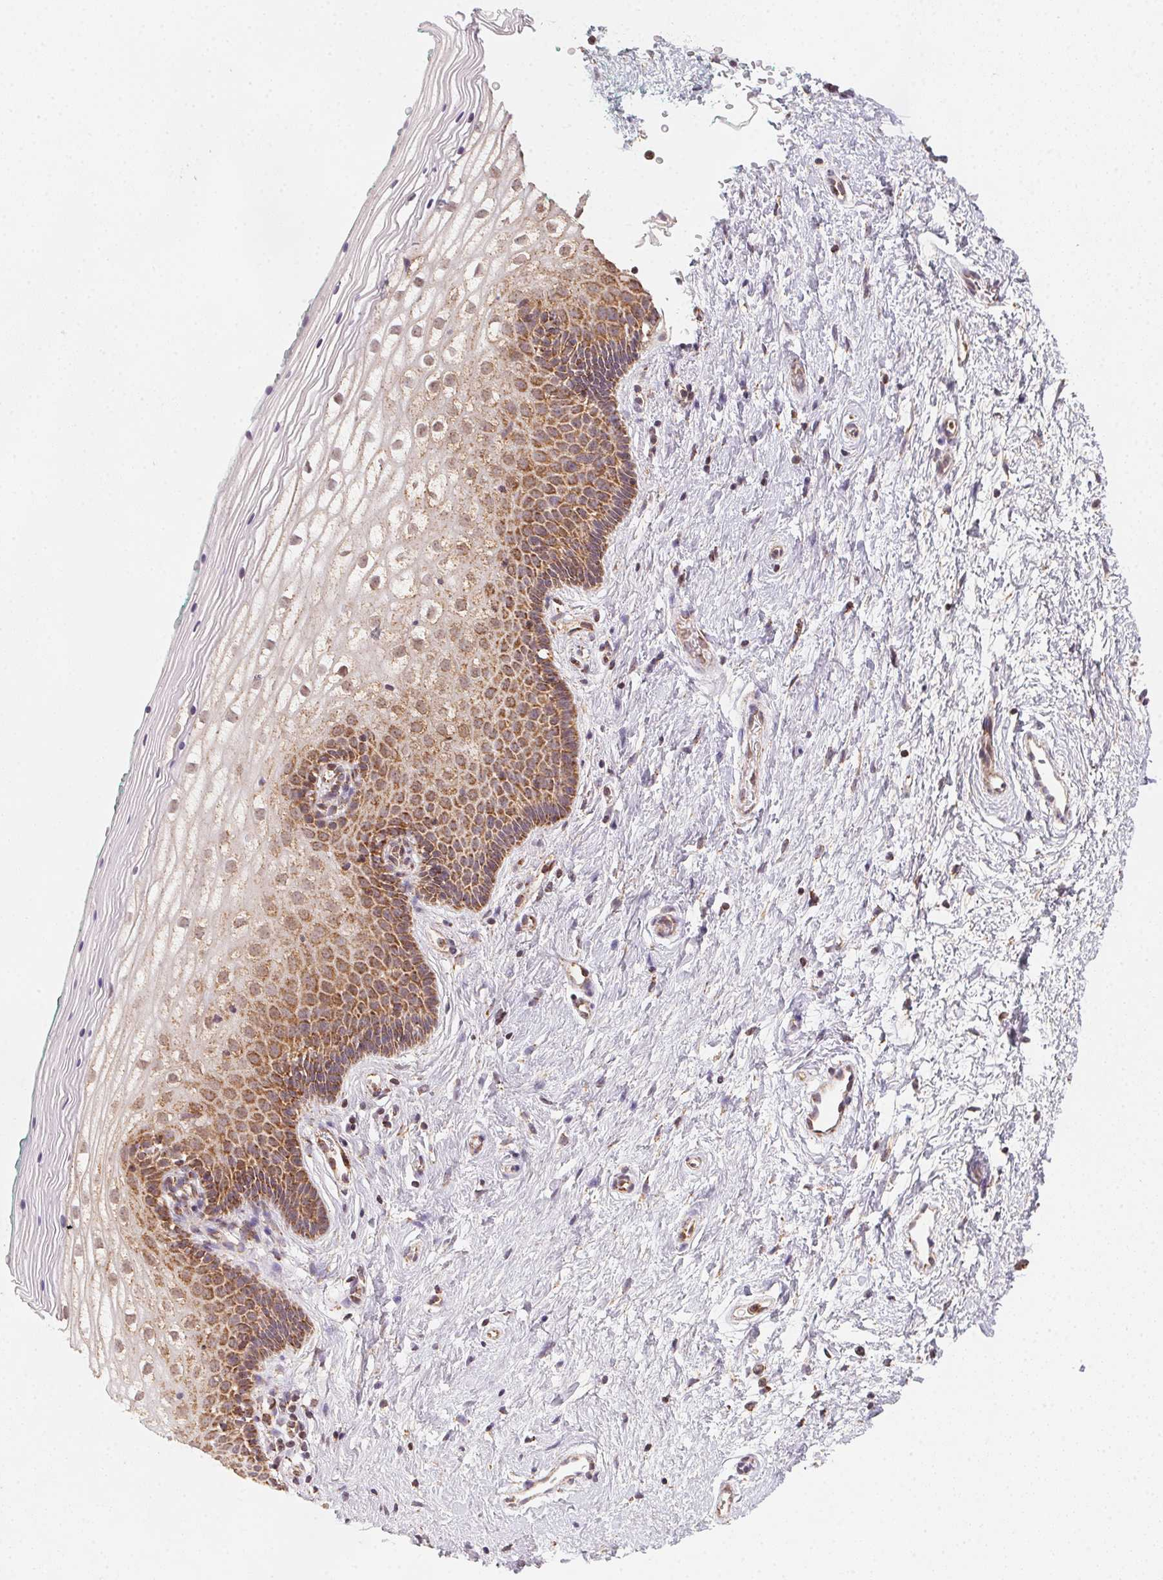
{"staining": {"intensity": "moderate", "quantity": ">75%", "location": "cytoplasmic/membranous"}, "tissue": "vagina", "cell_type": "Squamous epithelial cells", "image_type": "normal", "snomed": [{"axis": "morphology", "description": "Normal tissue, NOS"}, {"axis": "topography", "description": "Vagina"}], "caption": "Immunohistochemistry (IHC) micrograph of normal vagina stained for a protein (brown), which exhibits medium levels of moderate cytoplasmic/membranous positivity in approximately >75% of squamous epithelial cells.", "gene": "NDUFS6", "patient": {"sex": "female", "age": 36}}